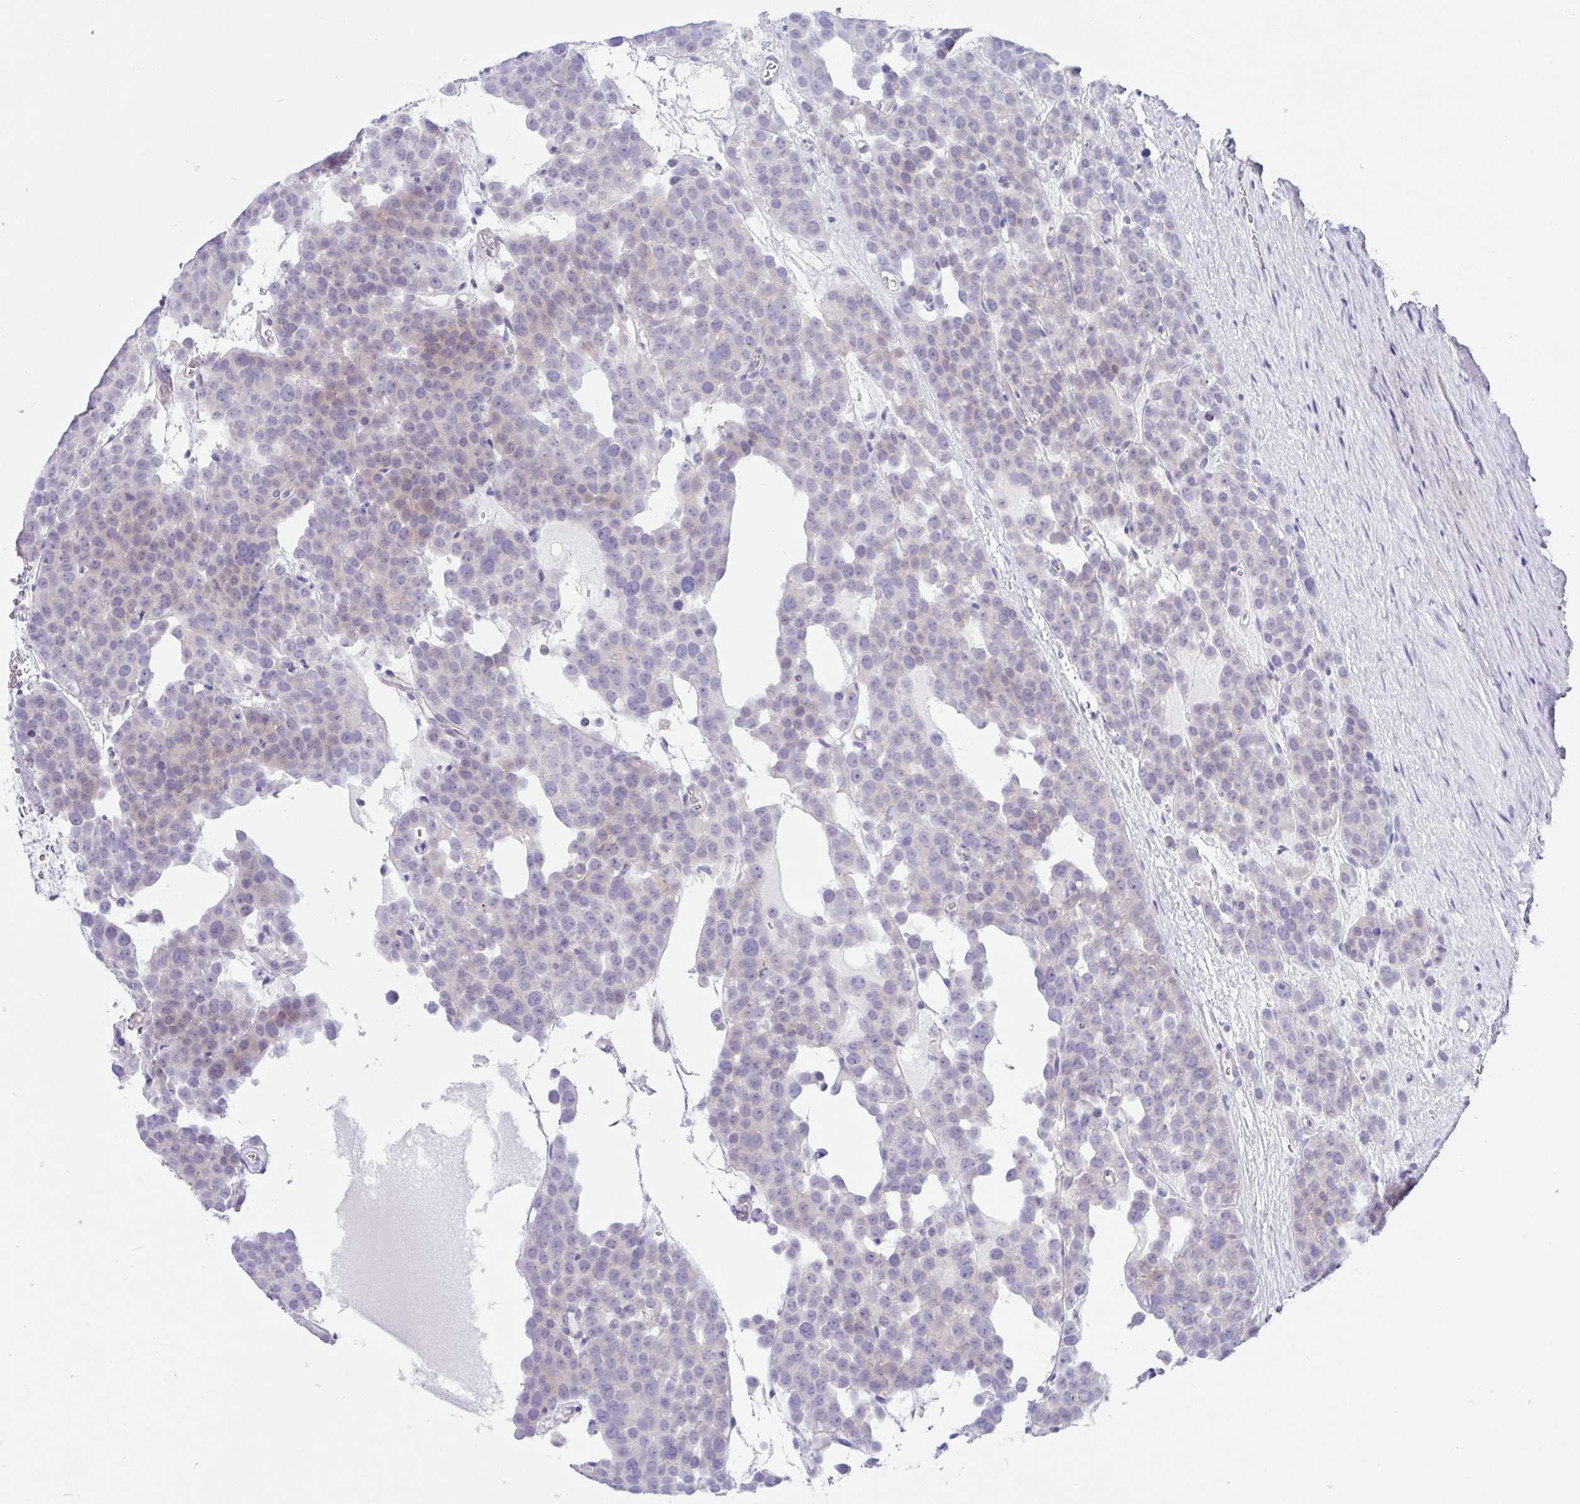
{"staining": {"intensity": "weak", "quantity": "<25%", "location": "cytoplasmic/membranous"}, "tissue": "testis cancer", "cell_type": "Tumor cells", "image_type": "cancer", "snomed": [{"axis": "morphology", "description": "Seminoma, NOS"}, {"axis": "topography", "description": "Testis"}], "caption": "Tumor cells show no significant protein expression in seminoma (testis). (DAB immunohistochemistry (IHC) with hematoxylin counter stain).", "gene": "OR6N2", "patient": {"sex": "male", "age": 71}}